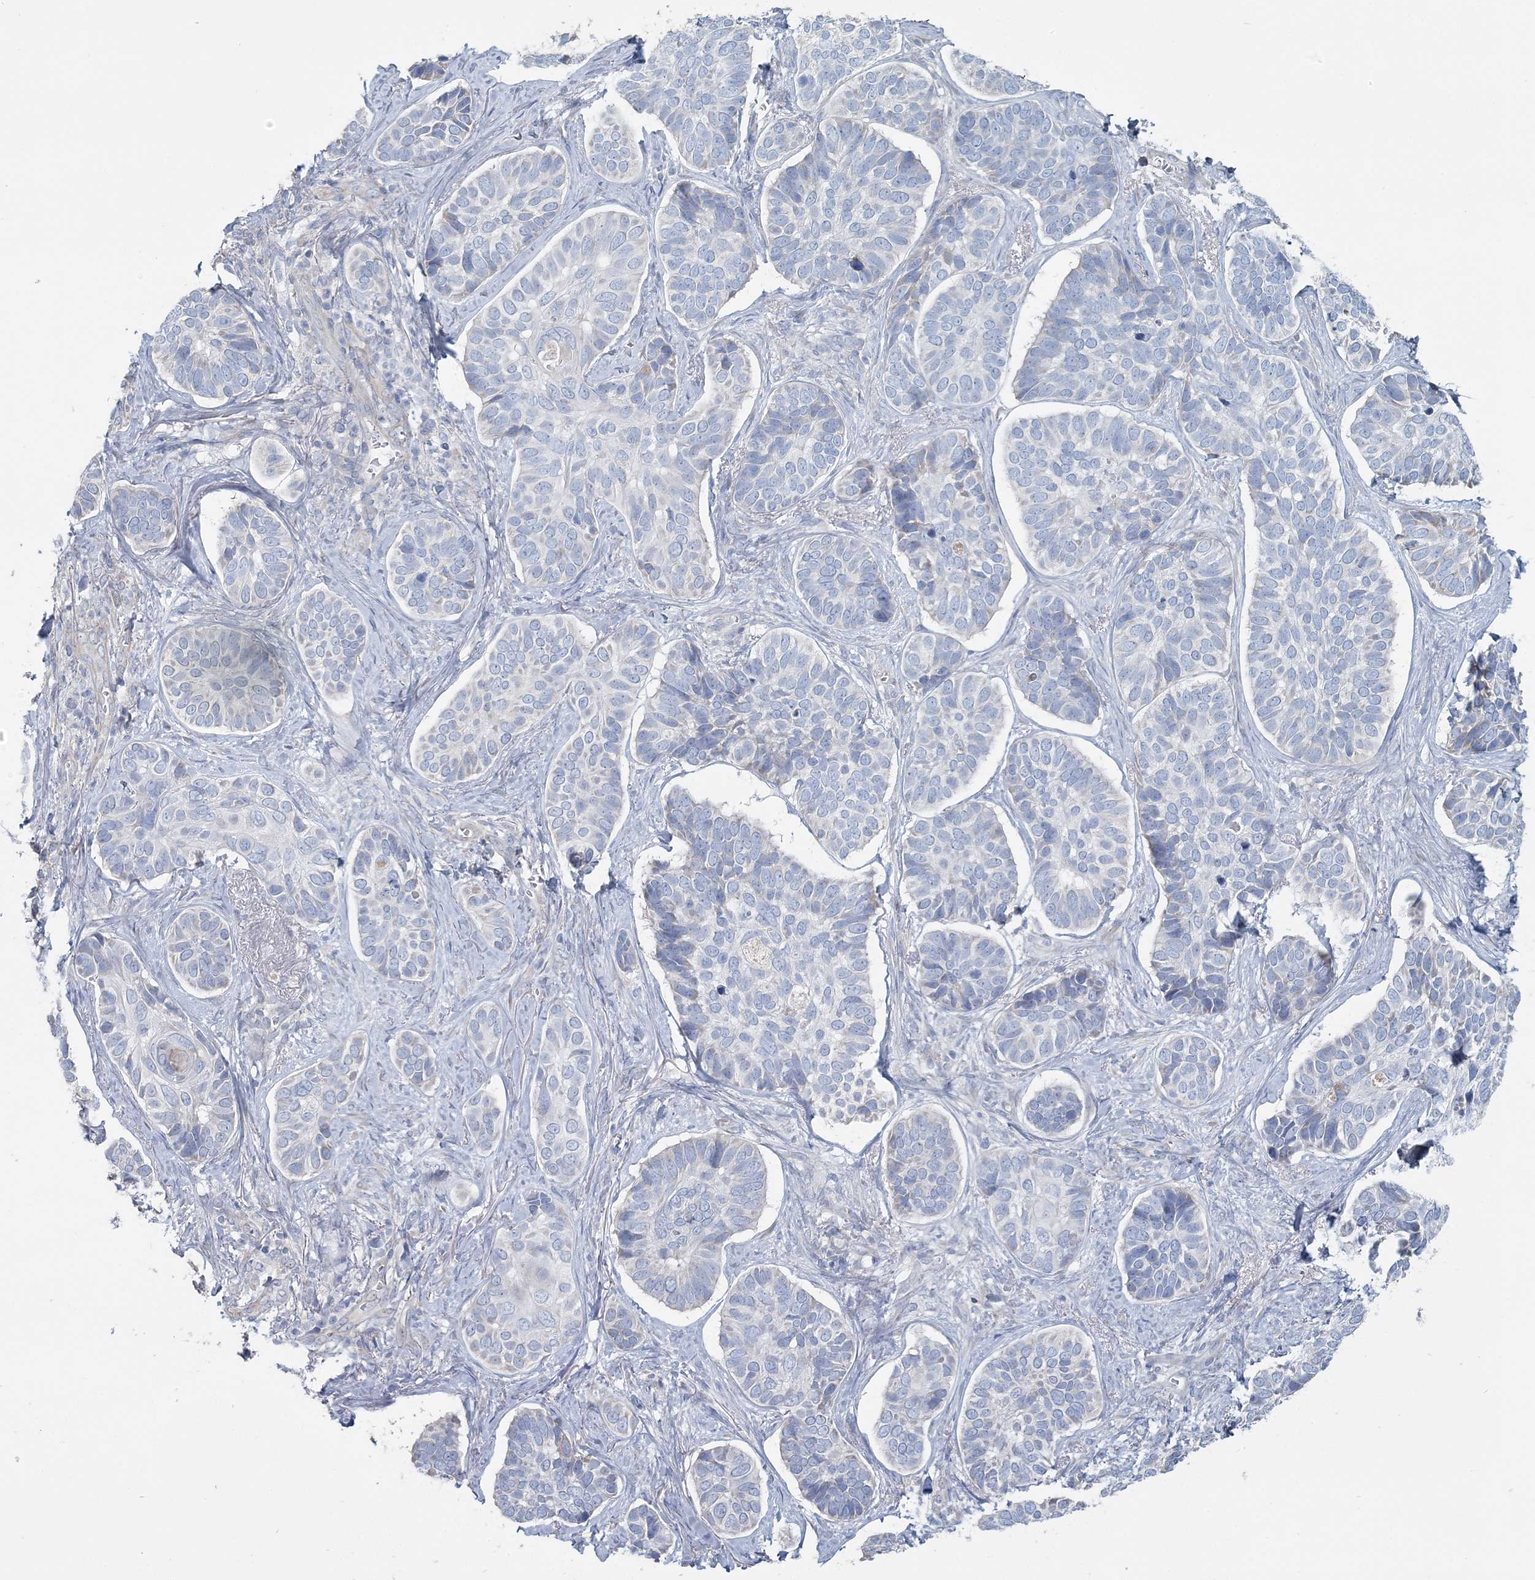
{"staining": {"intensity": "negative", "quantity": "none", "location": "none"}, "tissue": "skin cancer", "cell_type": "Tumor cells", "image_type": "cancer", "snomed": [{"axis": "morphology", "description": "Basal cell carcinoma"}, {"axis": "topography", "description": "Skin"}], "caption": "Skin cancer was stained to show a protein in brown. There is no significant expression in tumor cells.", "gene": "CMBL", "patient": {"sex": "male", "age": 62}}